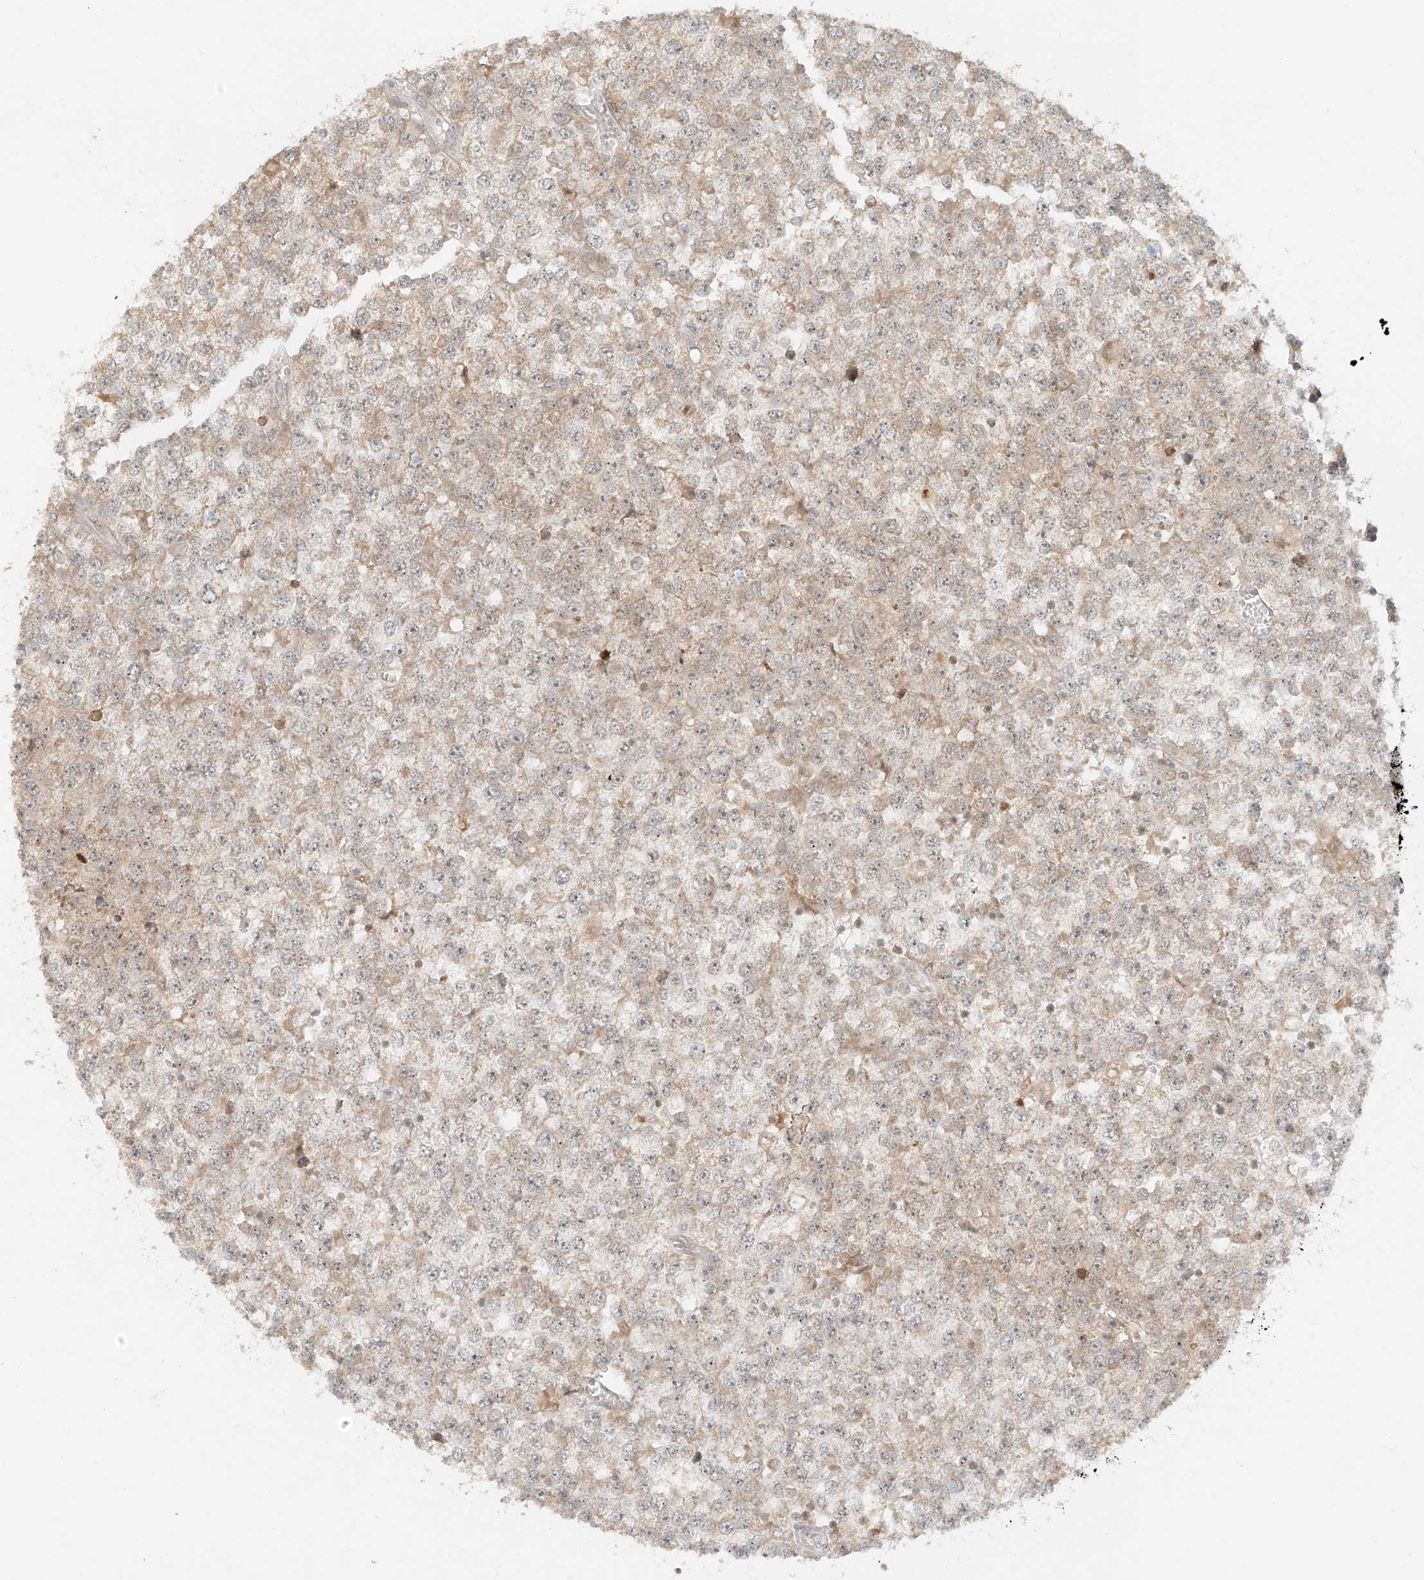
{"staining": {"intensity": "weak", "quantity": ">75%", "location": "cytoplasmic/membranous"}, "tissue": "testis cancer", "cell_type": "Tumor cells", "image_type": "cancer", "snomed": [{"axis": "morphology", "description": "Seminoma, NOS"}, {"axis": "topography", "description": "Testis"}], "caption": "There is low levels of weak cytoplasmic/membranous positivity in tumor cells of testis seminoma, as demonstrated by immunohistochemical staining (brown color).", "gene": "MIPEP", "patient": {"sex": "male", "age": 65}}